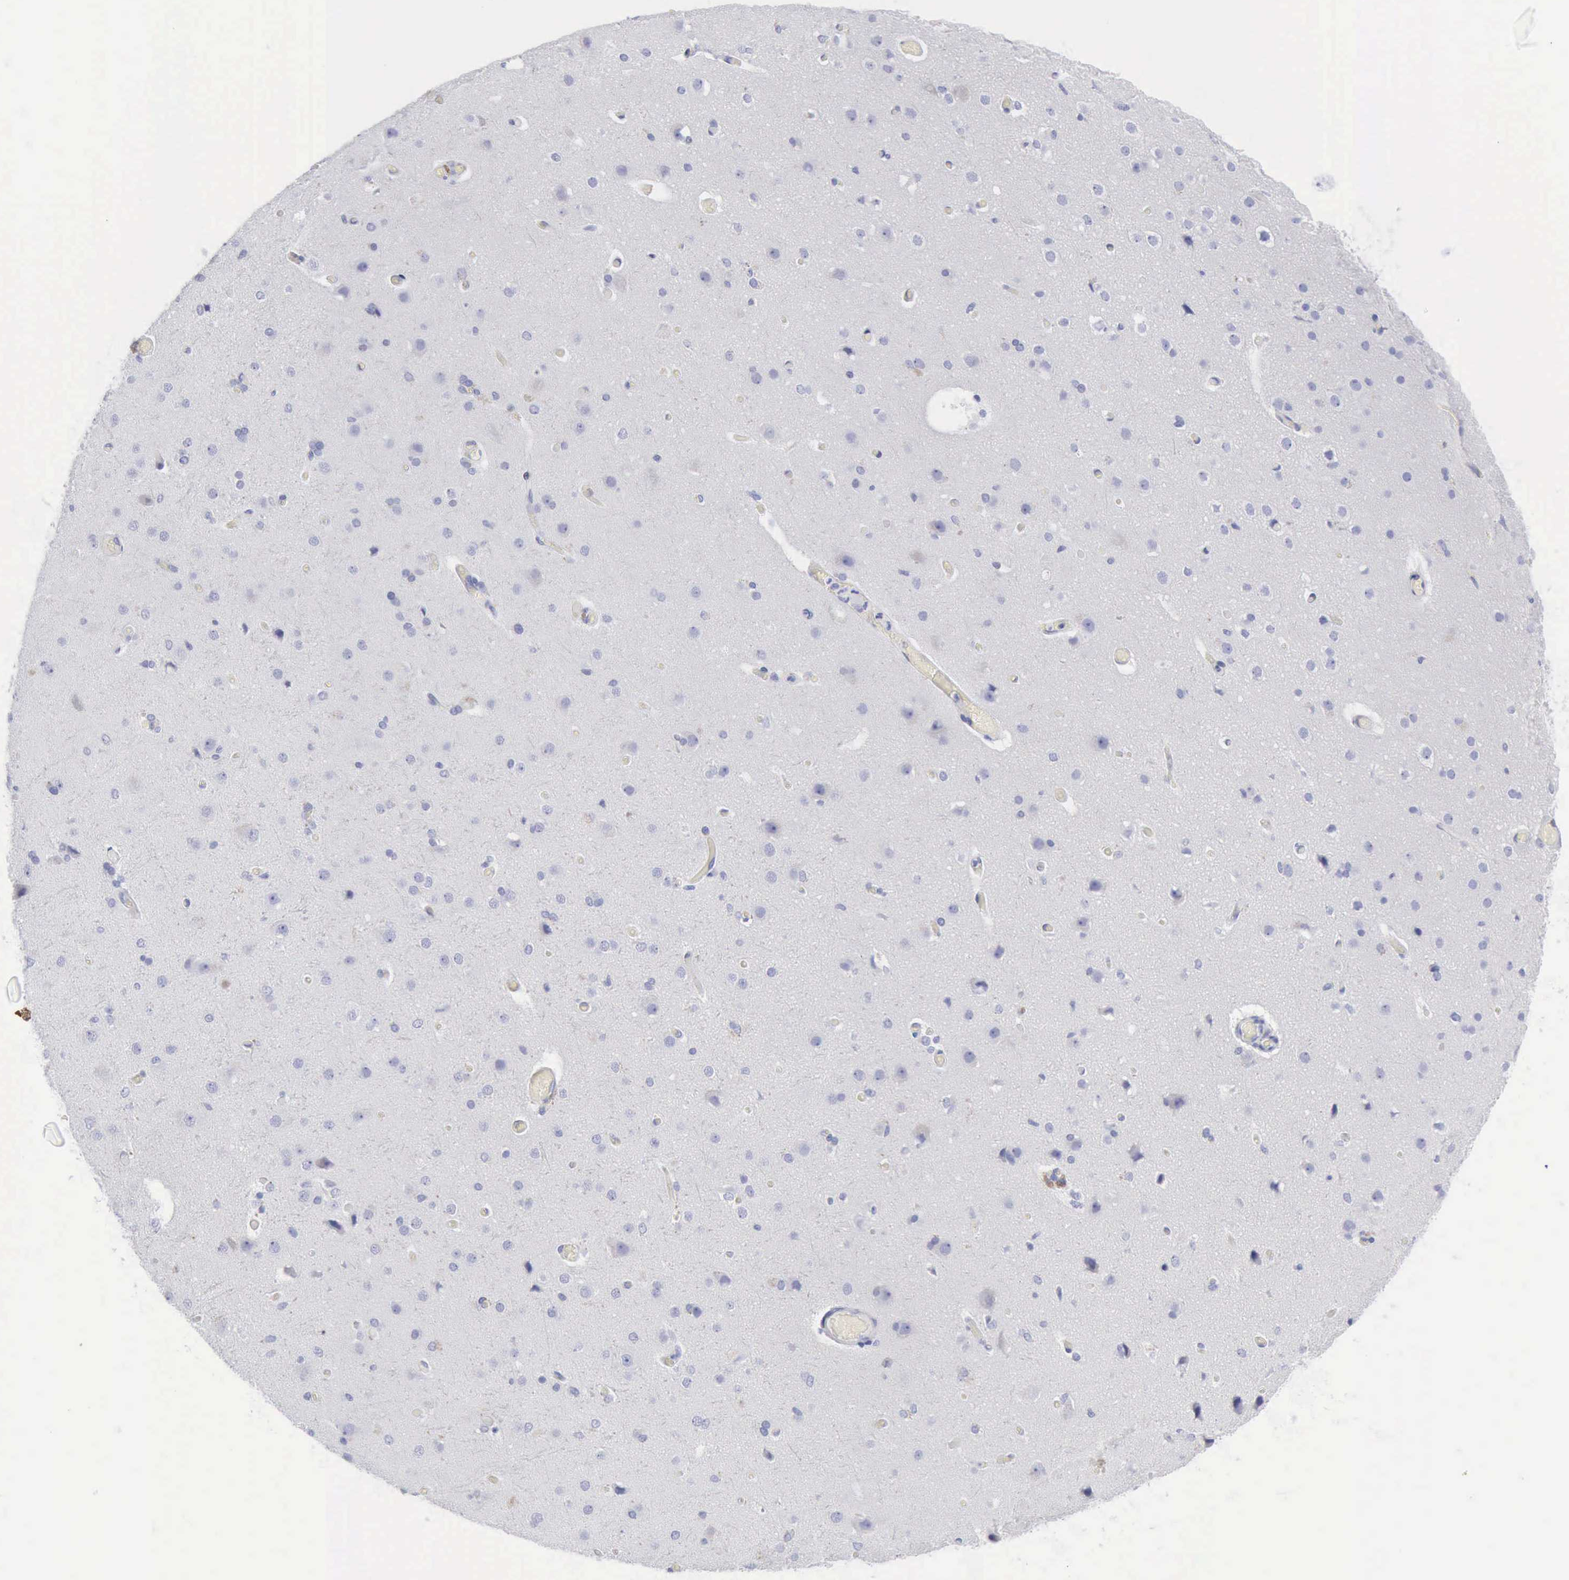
{"staining": {"intensity": "negative", "quantity": "none", "location": "none"}, "tissue": "cerebral cortex", "cell_type": "Endothelial cells", "image_type": "normal", "snomed": [{"axis": "morphology", "description": "Normal tissue, NOS"}, {"axis": "morphology", "description": "Glioma, malignant, High grade"}, {"axis": "topography", "description": "Cerebral cortex"}], "caption": "A high-resolution histopathology image shows immunohistochemistry (IHC) staining of normal cerebral cortex, which exhibits no significant expression in endothelial cells.", "gene": "KRT5", "patient": {"sex": "male", "age": 77}}